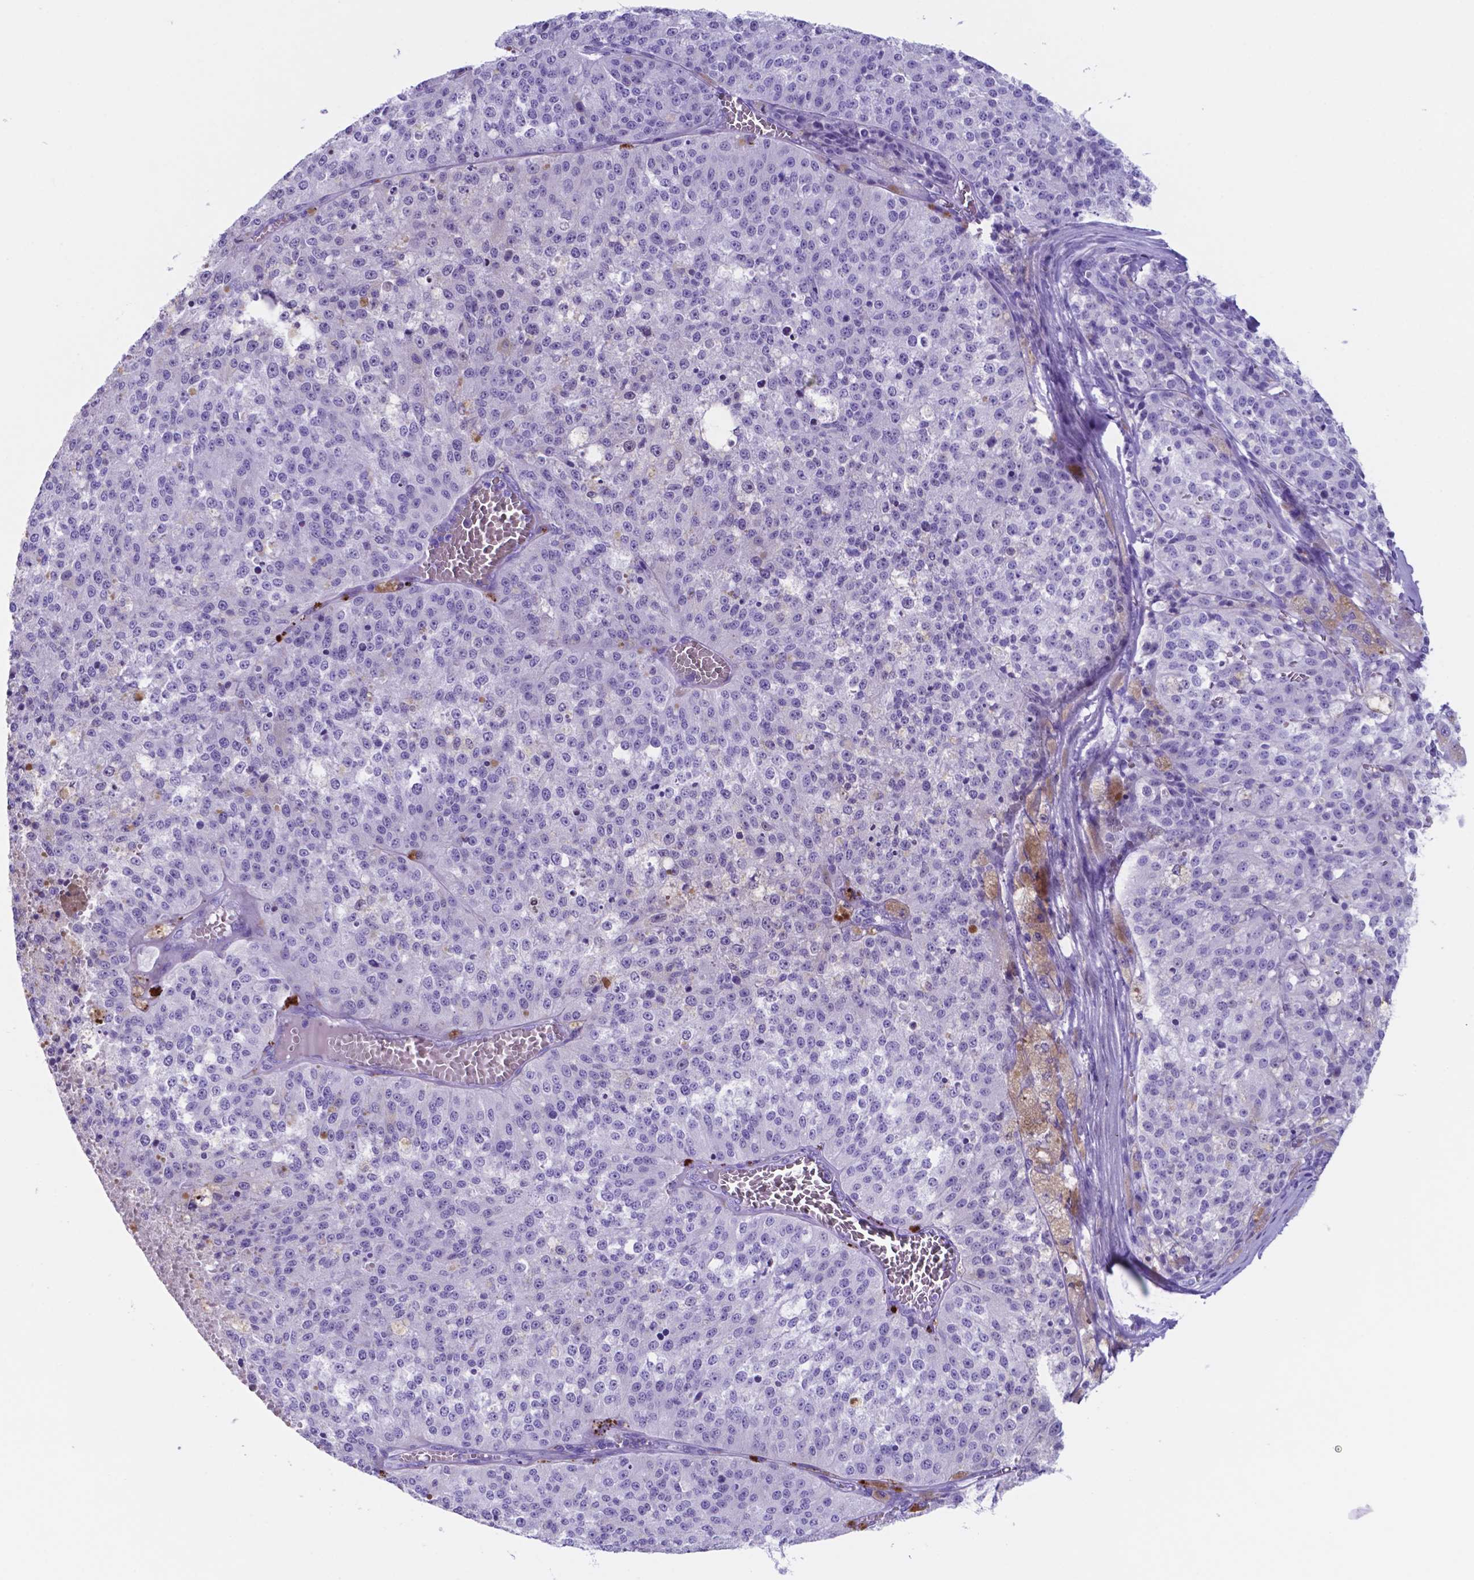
{"staining": {"intensity": "negative", "quantity": "none", "location": "none"}, "tissue": "melanoma", "cell_type": "Tumor cells", "image_type": "cancer", "snomed": [{"axis": "morphology", "description": "Malignant melanoma, Metastatic site"}, {"axis": "topography", "description": "Lymph node"}], "caption": "High magnification brightfield microscopy of melanoma stained with DAB (3,3'-diaminobenzidine) (brown) and counterstained with hematoxylin (blue): tumor cells show no significant positivity.", "gene": "DNAAF8", "patient": {"sex": "female", "age": 64}}